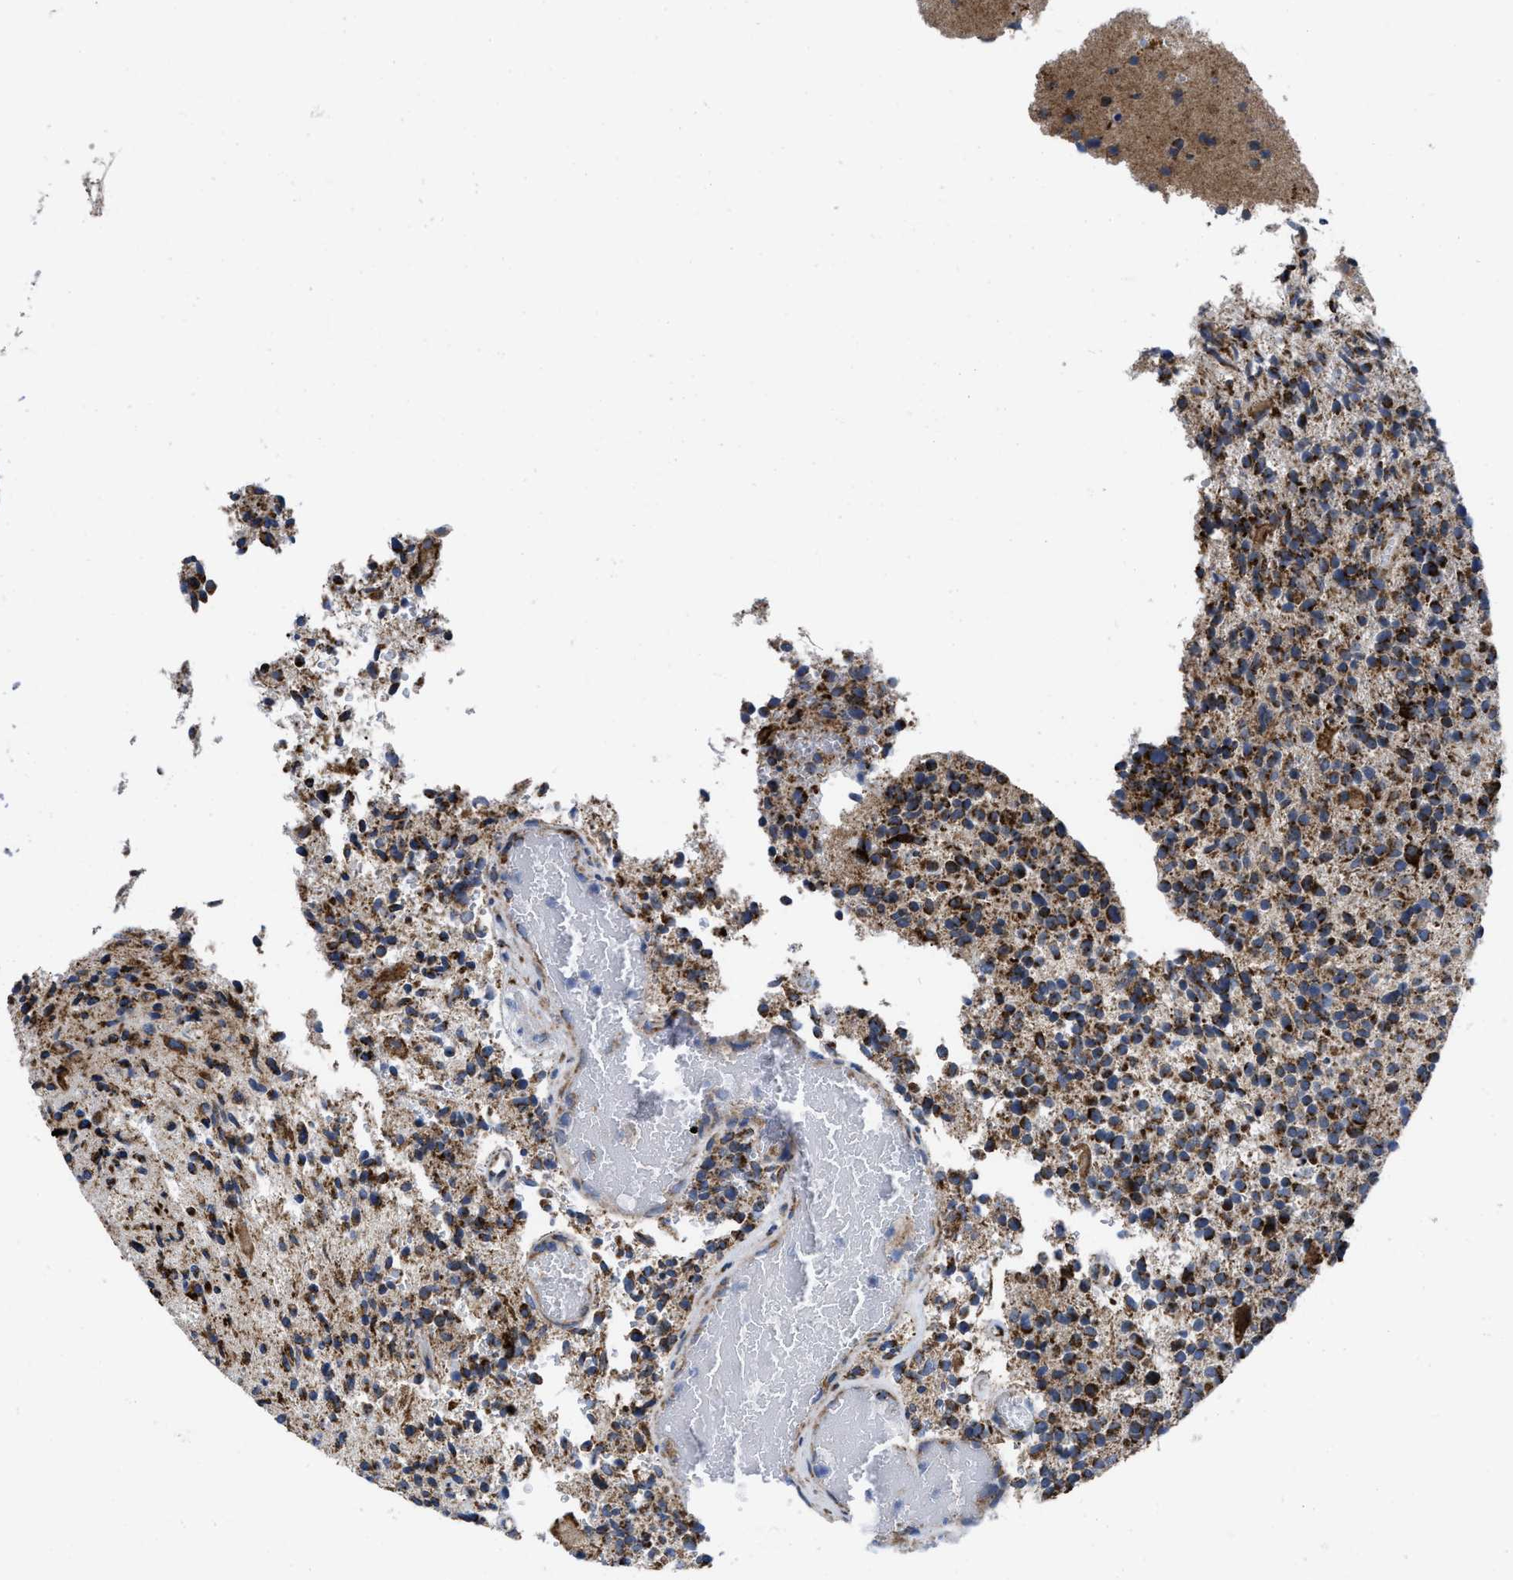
{"staining": {"intensity": "strong", "quantity": ">75%", "location": "cytoplasmic/membranous"}, "tissue": "glioma", "cell_type": "Tumor cells", "image_type": "cancer", "snomed": [{"axis": "morphology", "description": "Glioma, malignant, High grade"}, {"axis": "topography", "description": "Brain"}], "caption": "Malignant glioma (high-grade) stained for a protein (brown) reveals strong cytoplasmic/membranous positive staining in about >75% of tumor cells.", "gene": "AKAP1", "patient": {"sex": "male", "age": 72}}